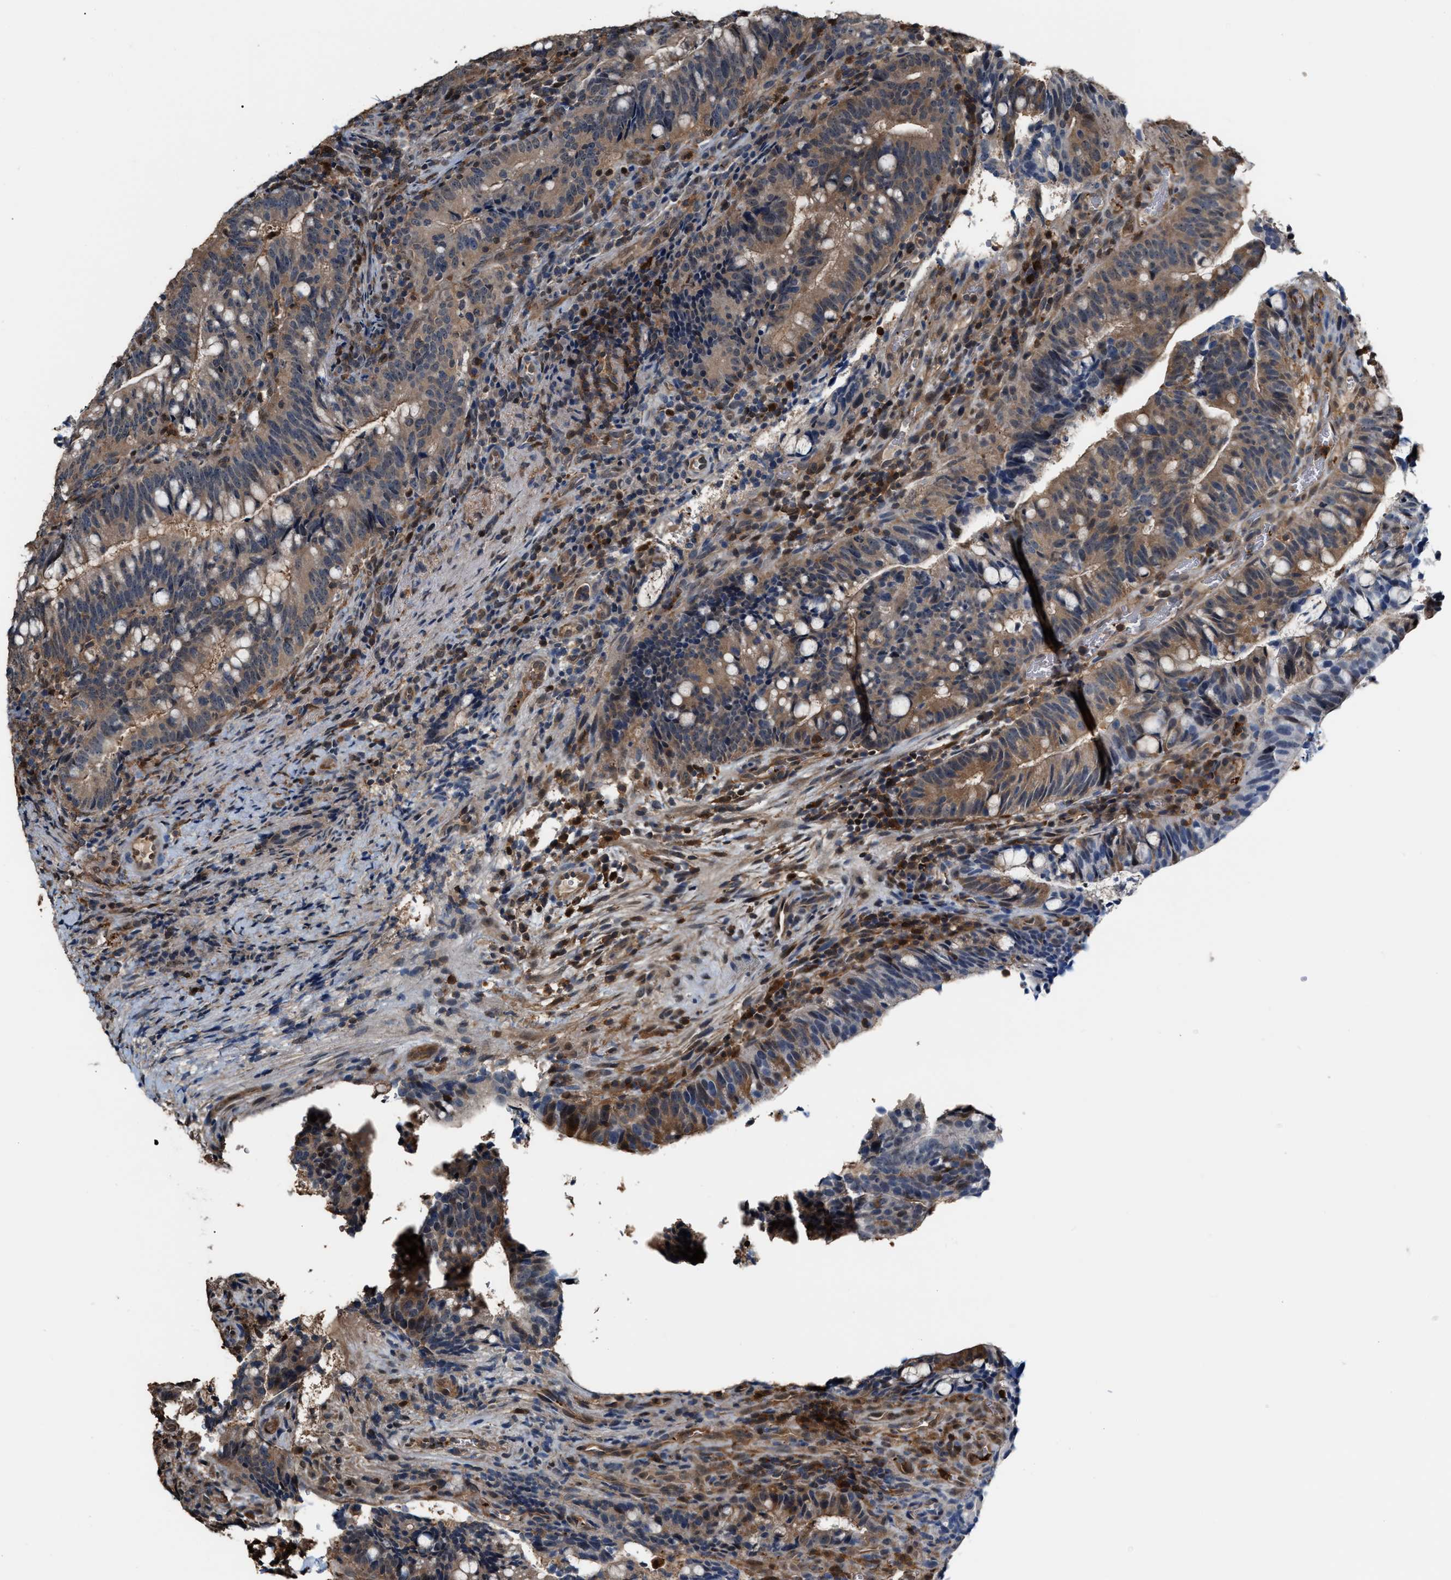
{"staining": {"intensity": "moderate", "quantity": ">75%", "location": "cytoplasmic/membranous"}, "tissue": "colorectal cancer", "cell_type": "Tumor cells", "image_type": "cancer", "snomed": [{"axis": "morphology", "description": "Adenocarcinoma, NOS"}, {"axis": "topography", "description": "Colon"}], "caption": "Immunohistochemical staining of colorectal adenocarcinoma exhibits moderate cytoplasmic/membranous protein positivity in about >75% of tumor cells.", "gene": "MTPN", "patient": {"sex": "female", "age": 66}}